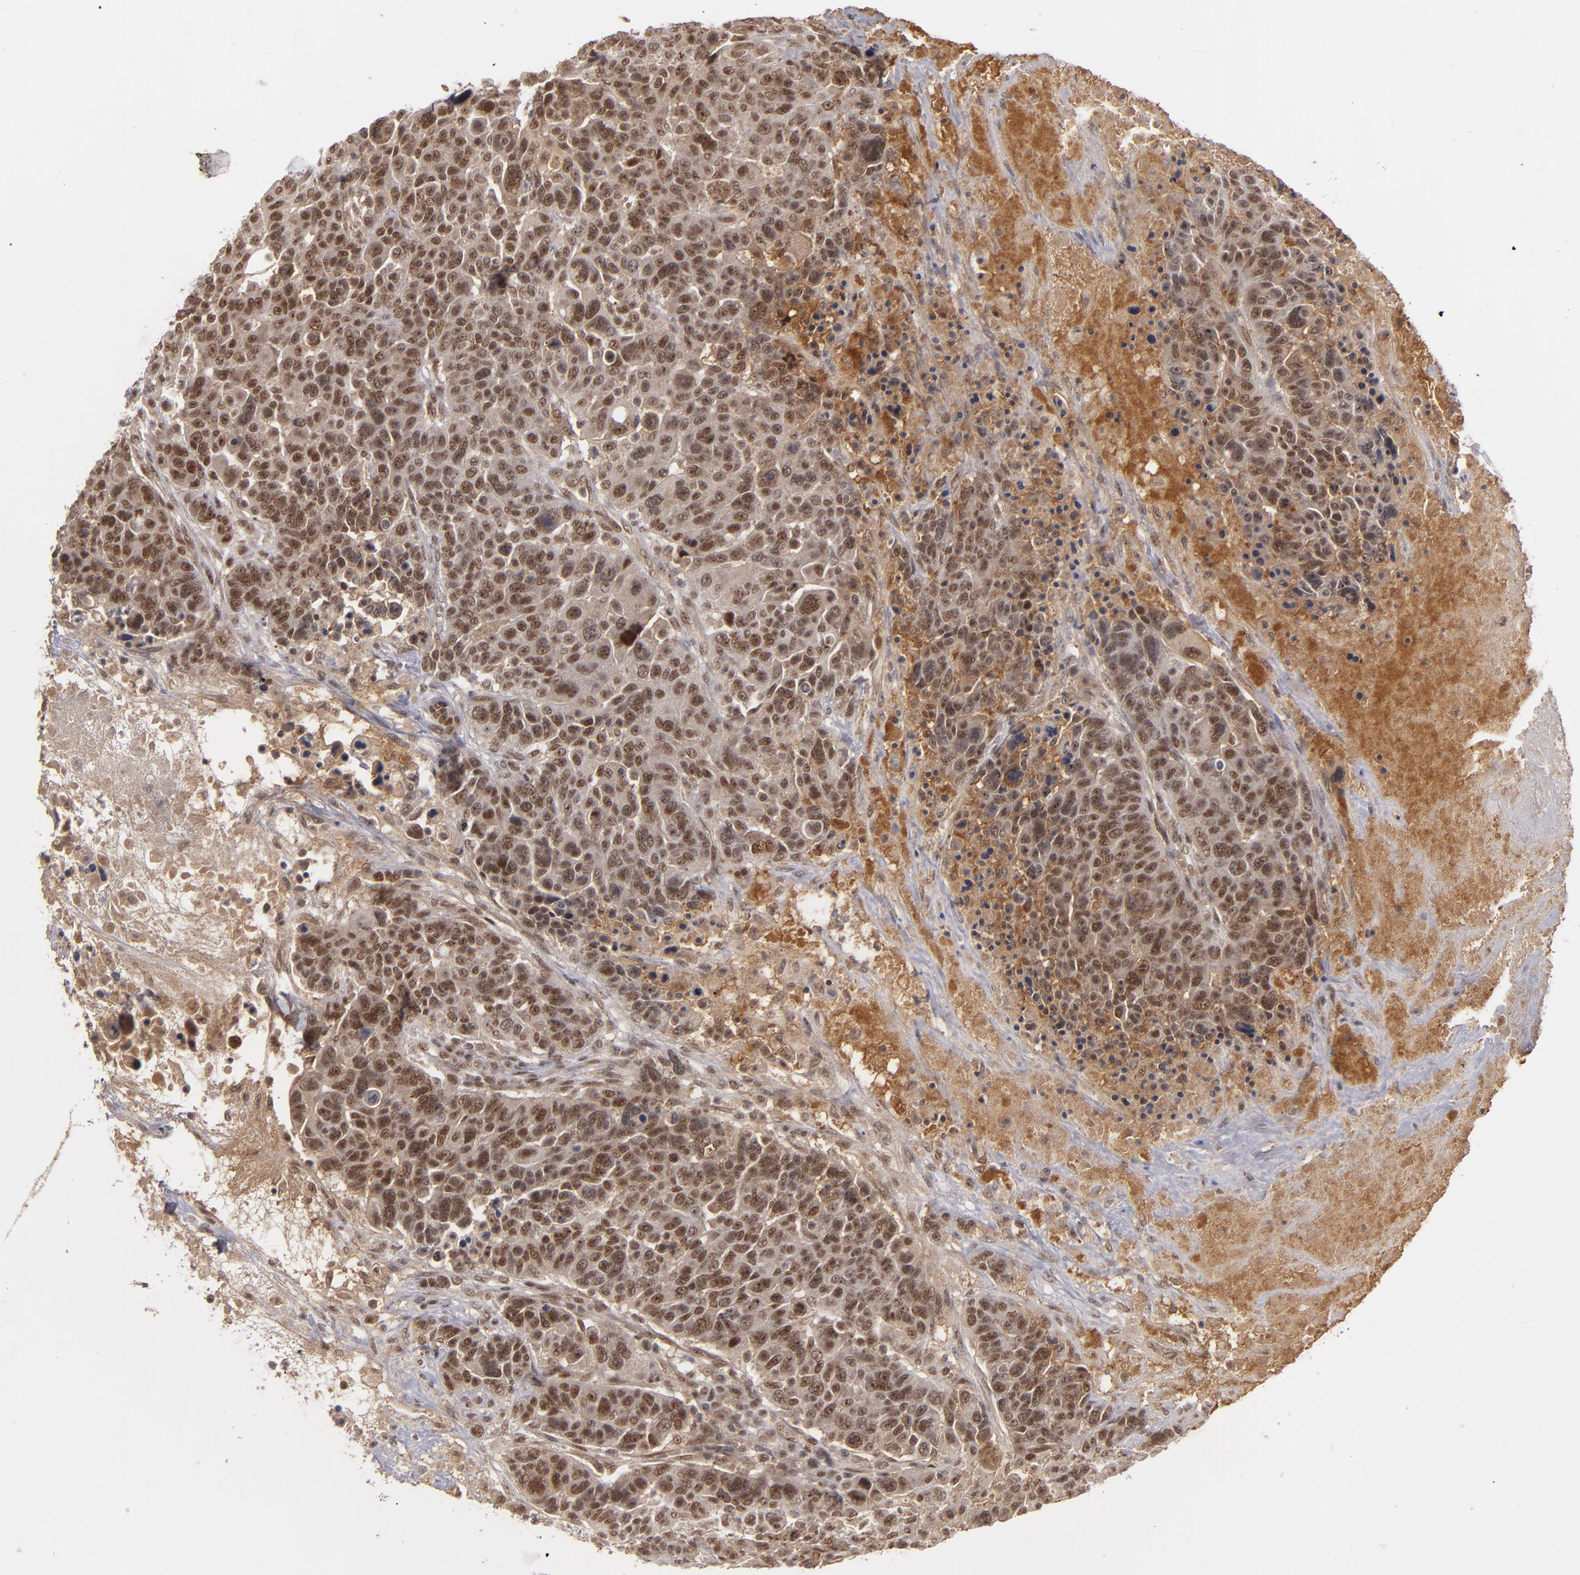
{"staining": {"intensity": "moderate", "quantity": ">75%", "location": "nuclear"}, "tissue": "breast cancer", "cell_type": "Tumor cells", "image_type": "cancer", "snomed": [{"axis": "morphology", "description": "Duct carcinoma"}, {"axis": "topography", "description": "Breast"}], "caption": "Breast cancer stained for a protein reveals moderate nuclear positivity in tumor cells.", "gene": "ZNF234", "patient": {"sex": "female", "age": 37}}